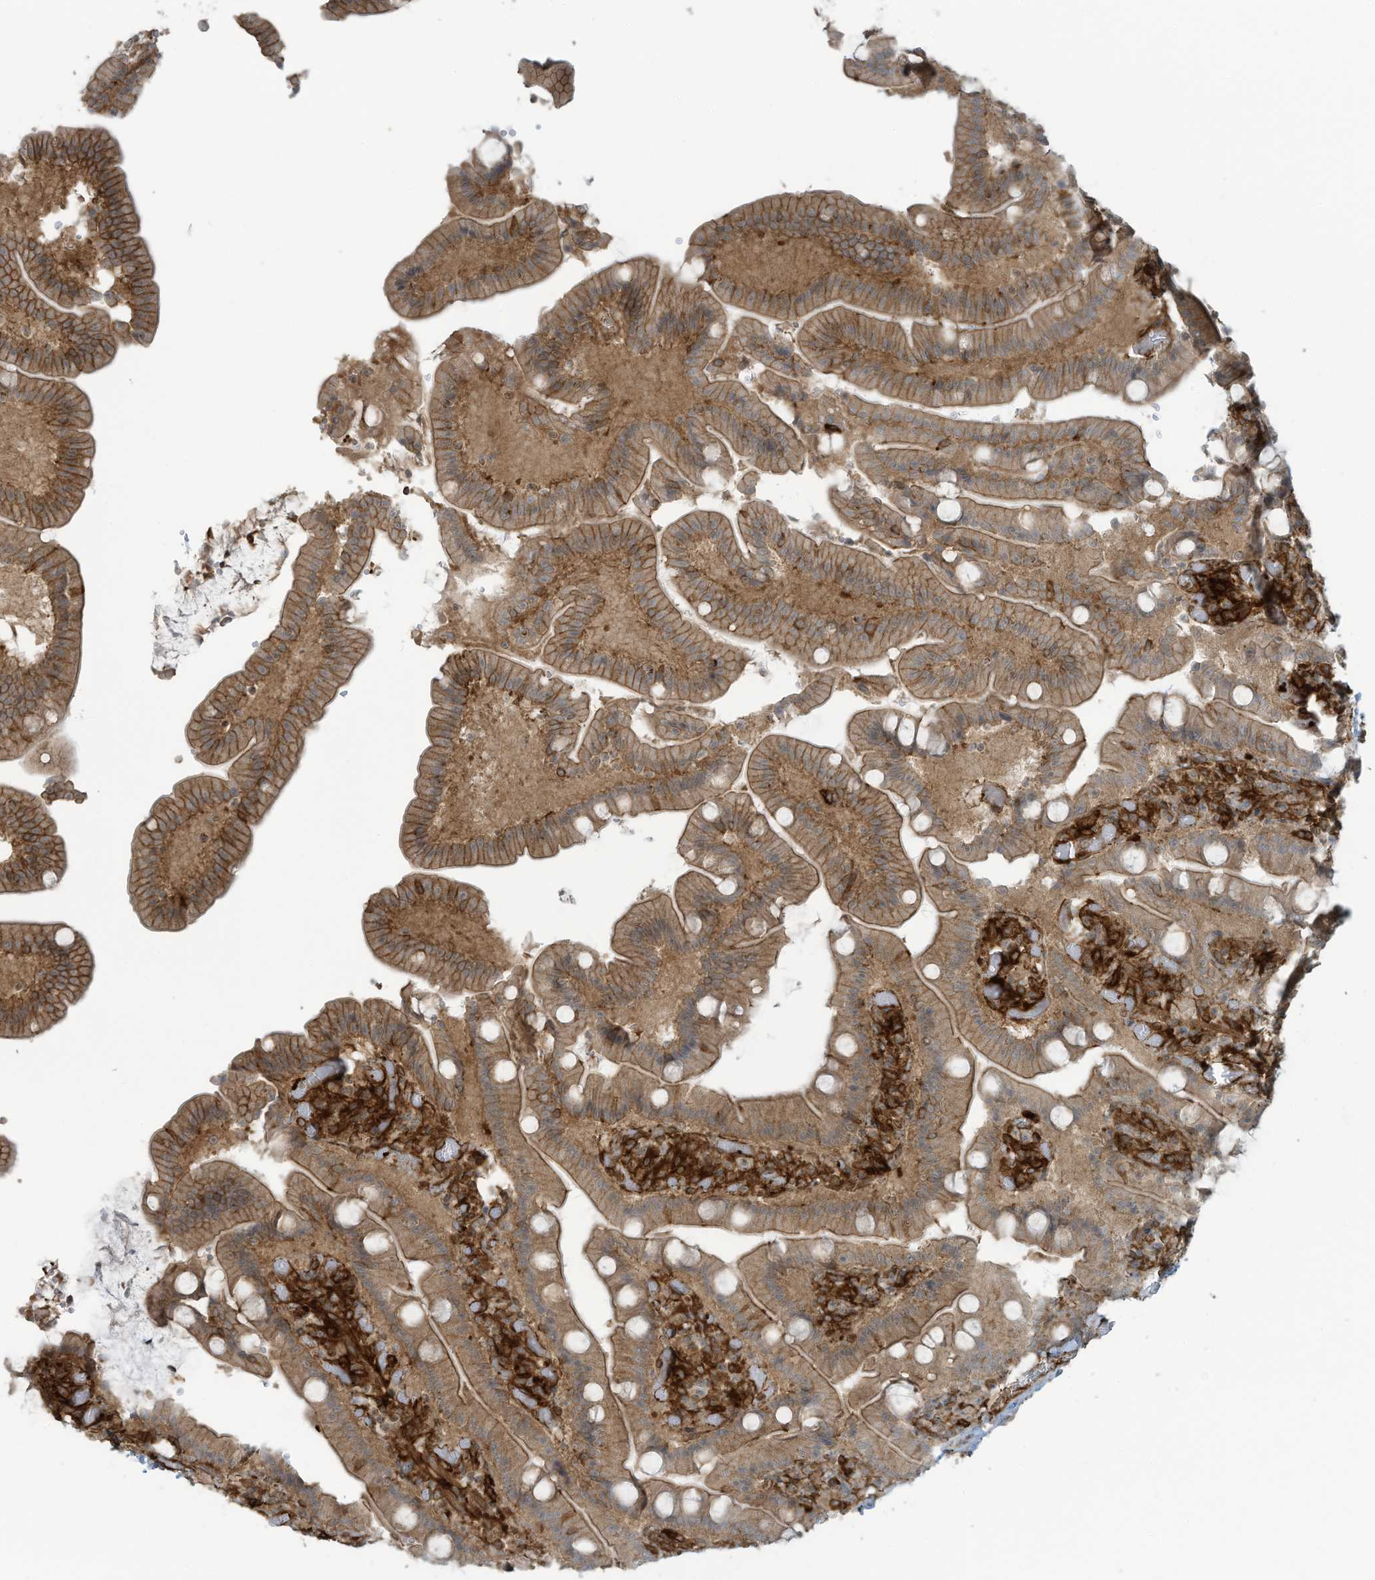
{"staining": {"intensity": "moderate", "quantity": ">75%", "location": "cytoplasmic/membranous"}, "tissue": "duodenum", "cell_type": "Glandular cells", "image_type": "normal", "snomed": [{"axis": "morphology", "description": "Normal tissue, NOS"}, {"axis": "topography", "description": "Duodenum"}], "caption": "Immunohistochemical staining of benign duodenum reveals medium levels of moderate cytoplasmic/membranous expression in approximately >75% of glandular cells.", "gene": "SLC9A2", "patient": {"sex": "female", "age": 62}}